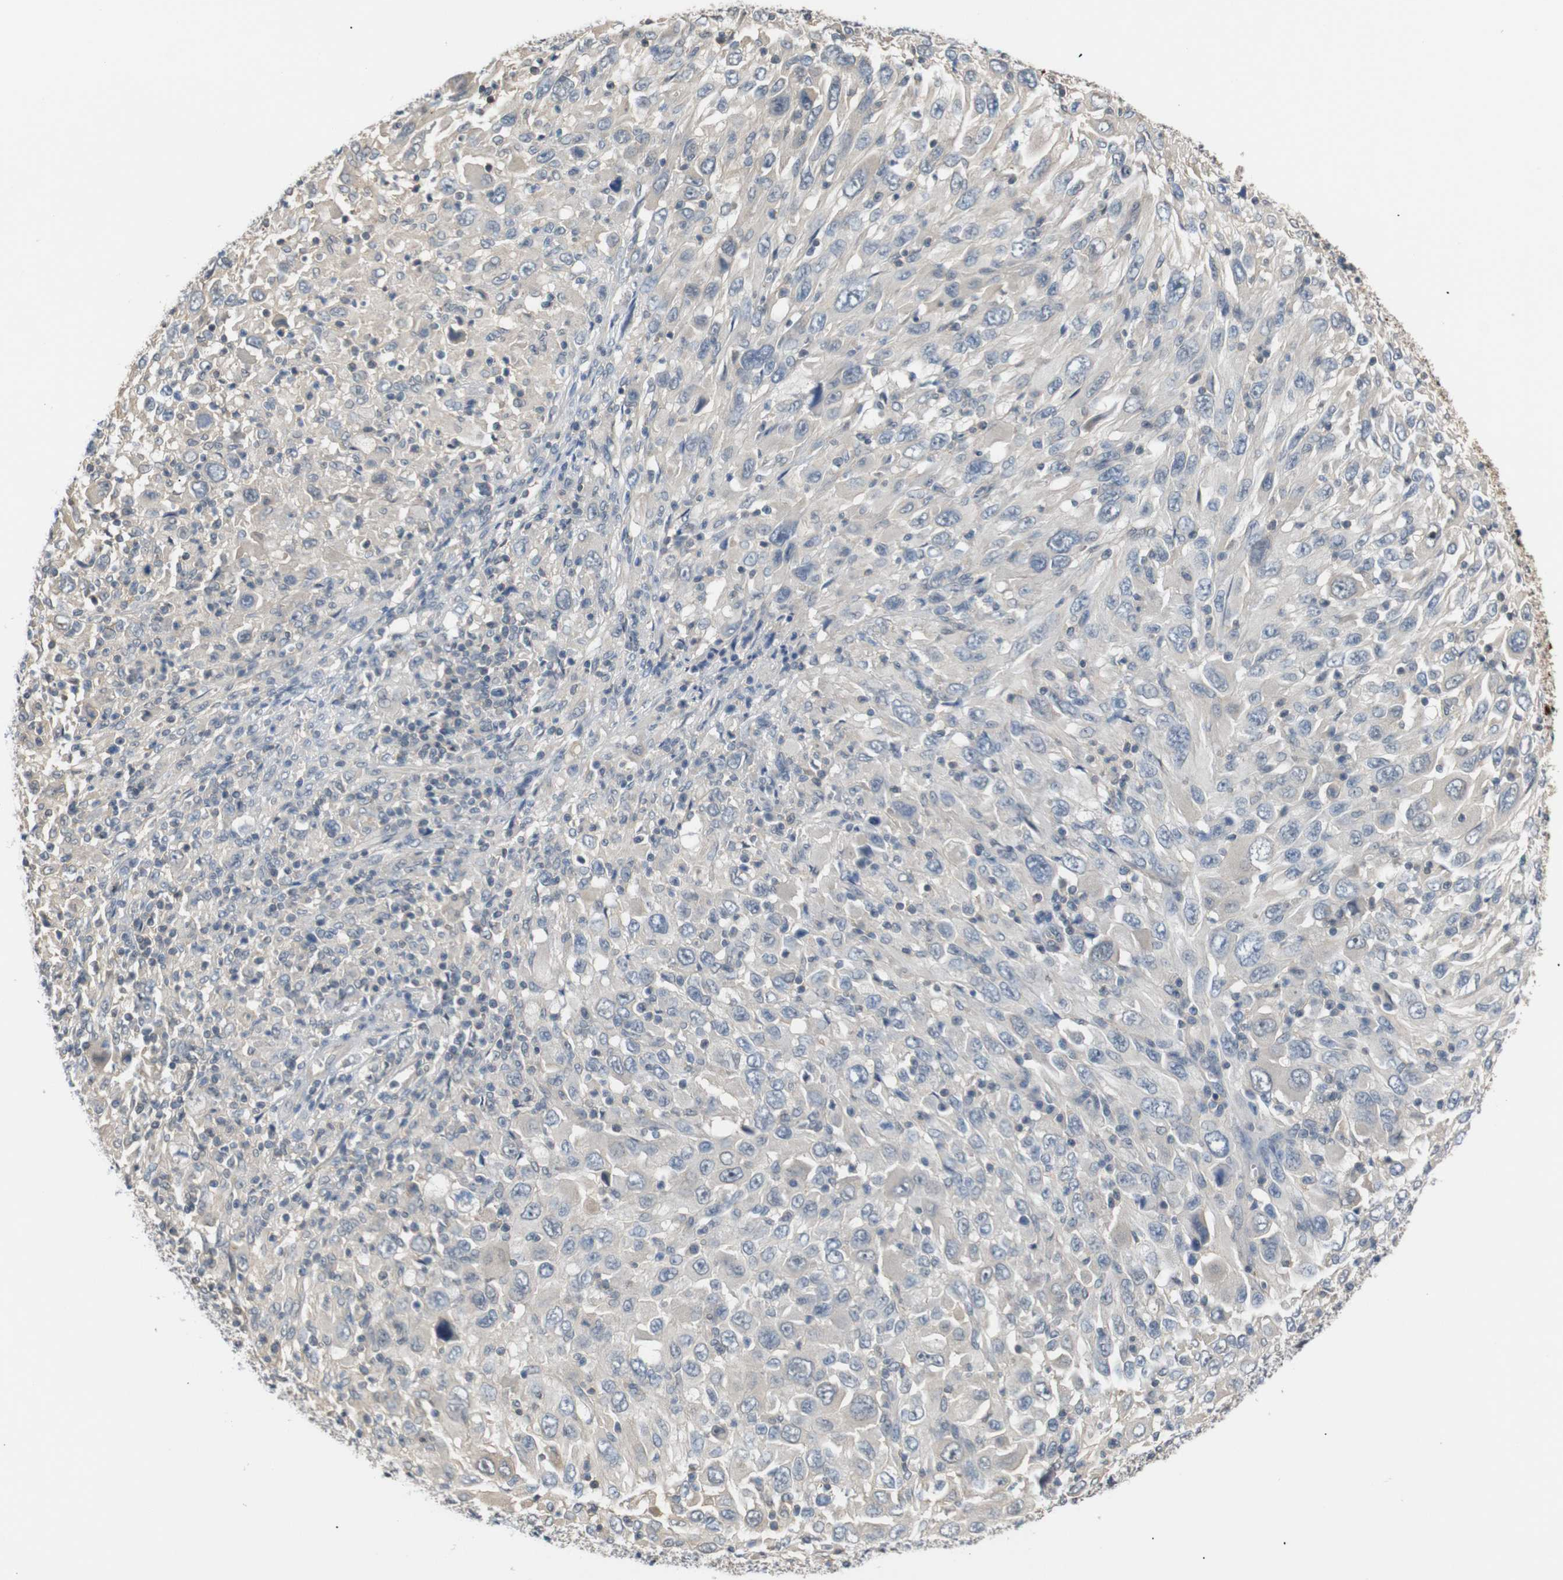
{"staining": {"intensity": "negative", "quantity": "none", "location": "none"}, "tissue": "melanoma", "cell_type": "Tumor cells", "image_type": "cancer", "snomed": [{"axis": "morphology", "description": "Malignant melanoma, Metastatic site"}, {"axis": "topography", "description": "Skin"}], "caption": "Immunohistochemical staining of human malignant melanoma (metastatic site) displays no significant staining in tumor cells.", "gene": "SFN", "patient": {"sex": "female", "age": 56}}